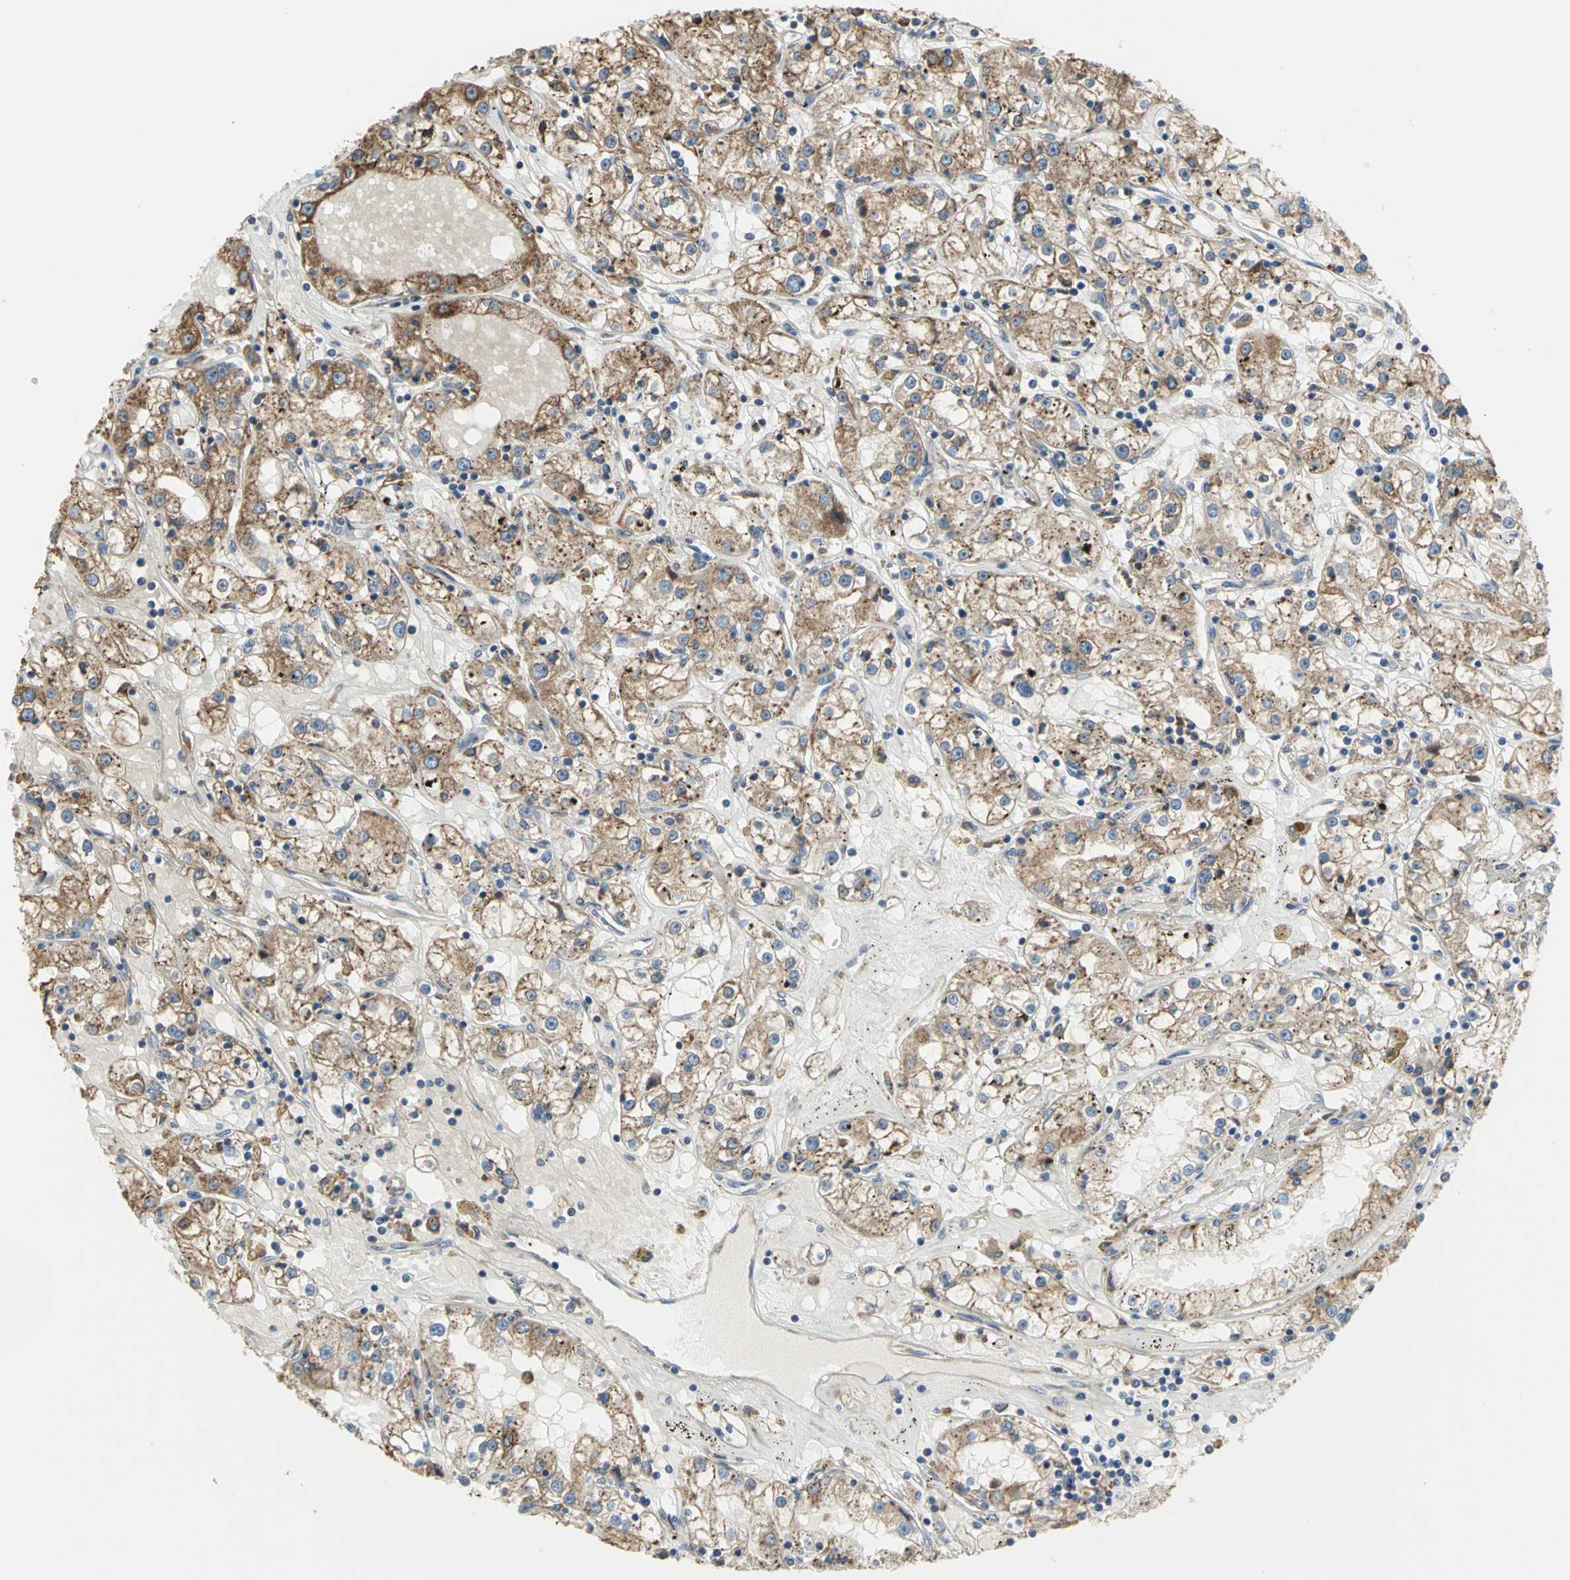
{"staining": {"intensity": "moderate", "quantity": ">75%", "location": "cytoplasmic/membranous"}, "tissue": "renal cancer", "cell_type": "Tumor cells", "image_type": "cancer", "snomed": [{"axis": "morphology", "description": "Adenocarcinoma, NOS"}, {"axis": "topography", "description": "Kidney"}], "caption": "Protein staining by immunohistochemistry displays moderate cytoplasmic/membranous staining in approximately >75% of tumor cells in renal cancer (adenocarcinoma). (IHC, brightfield microscopy, high magnification).", "gene": "SDF2L1", "patient": {"sex": "male", "age": 56}}